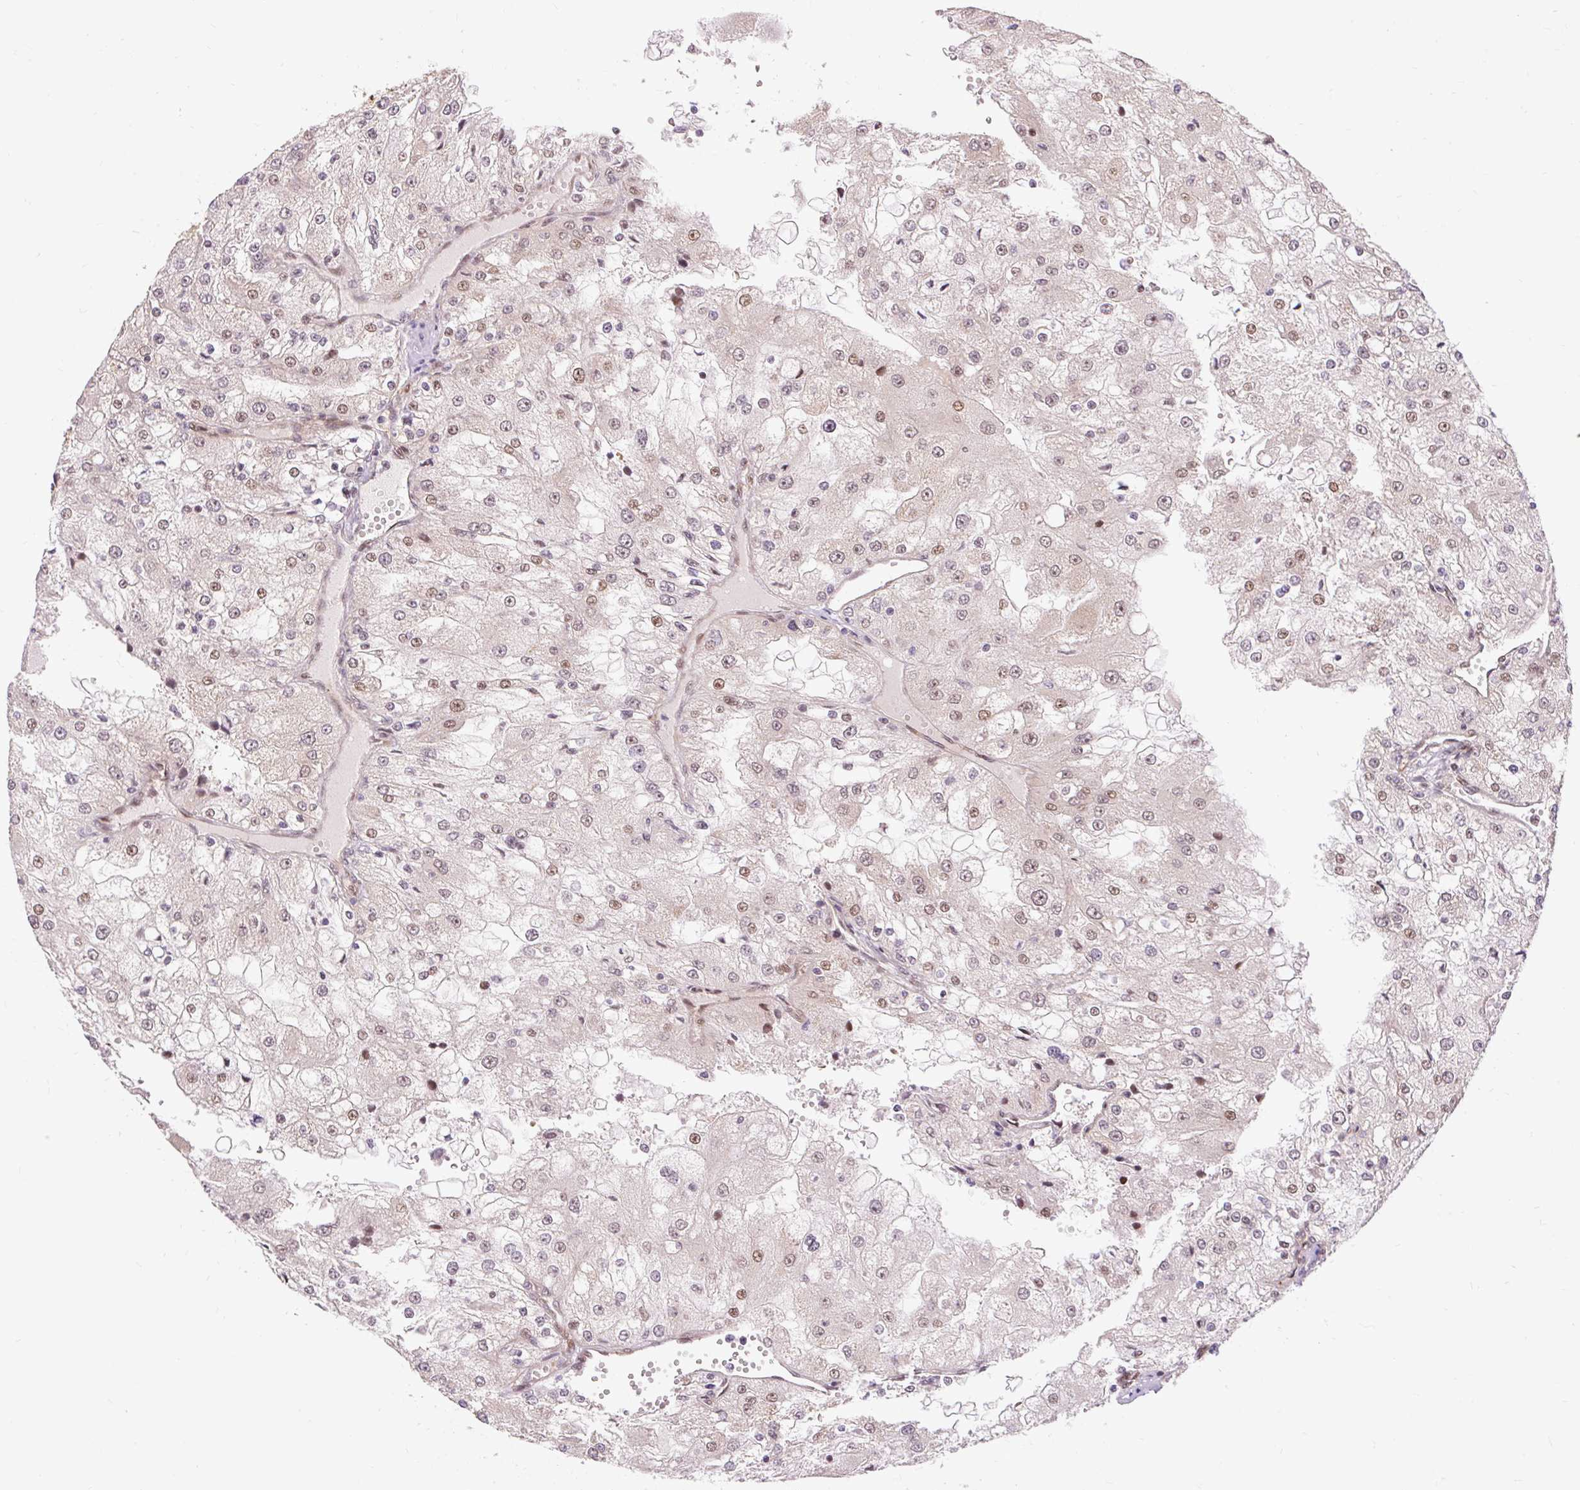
{"staining": {"intensity": "weak", "quantity": "25%-75%", "location": "nuclear"}, "tissue": "renal cancer", "cell_type": "Tumor cells", "image_type": "cancer", "snomed": [{"axis": "morphology", "description": "Adenocarcinoma, NOS"}, {"axis": "topography", "description": "Kidney"}], "caption": "A histopathology image showing weak nuclear expression in about 25%-75% of tumor cells in renal cancer (adenocarcinoma), as visualized by brown immunohistochemical staining.", "gene": "MECOM", "patient": {"sex": "female", "age": 74}}